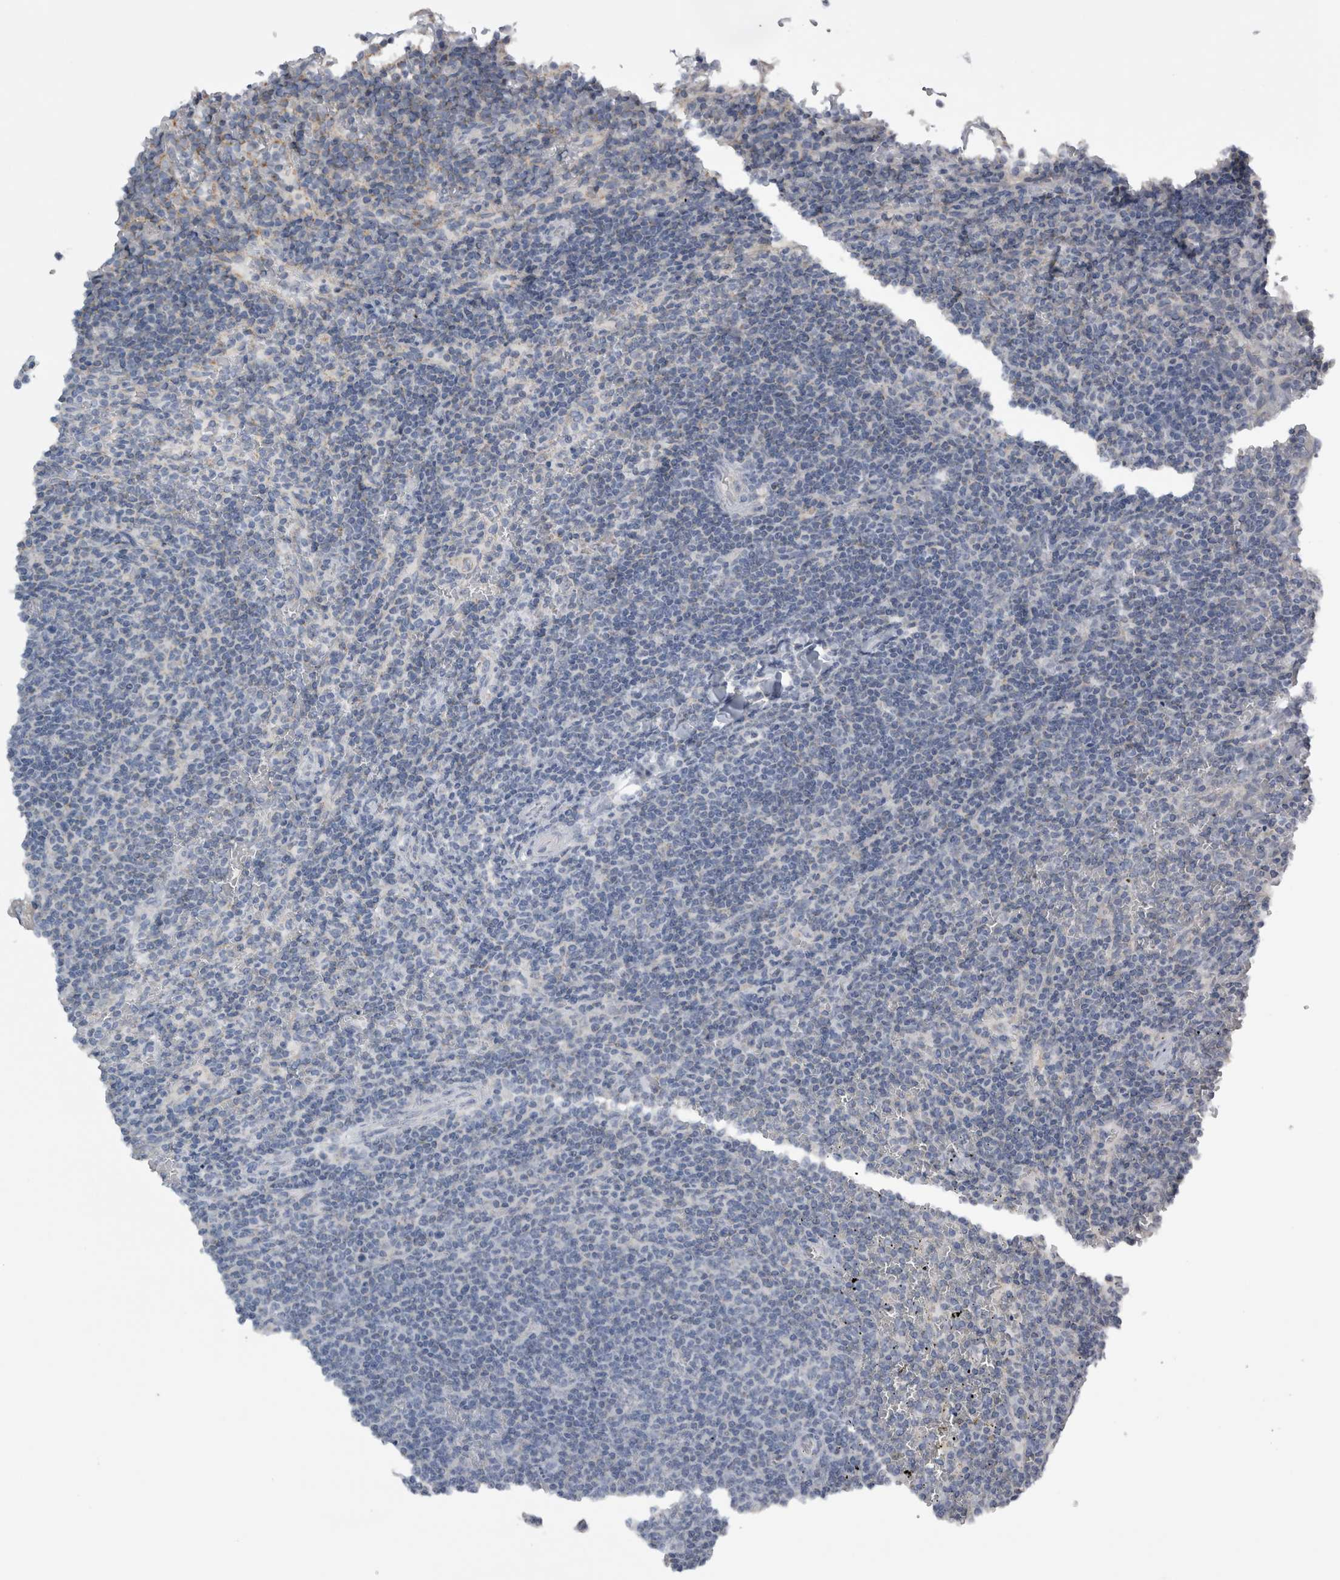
{"staining": {"intensity": "negative", "quantity": "none", "location": "none"}, "tissue": "lymphoma", "cell_type": "Tumor cells", "image_type": "cancer", "snomed": [{"axis": "morphology", "description": "Malignant lymphoma, non-Hodgkin's type, Low grade"}, {"axis": "topography", "description": "Spleen"}], "caption": "DAB (3,3'-diaminobenzidine) immunohistochemical staining of malignant lymphoma, non-Hodgkin's type (low-grade) demonstrates no significant staining in tumor cells.", "gene": "DHRS4", "patient": {"sex": "female", "age": 50}}